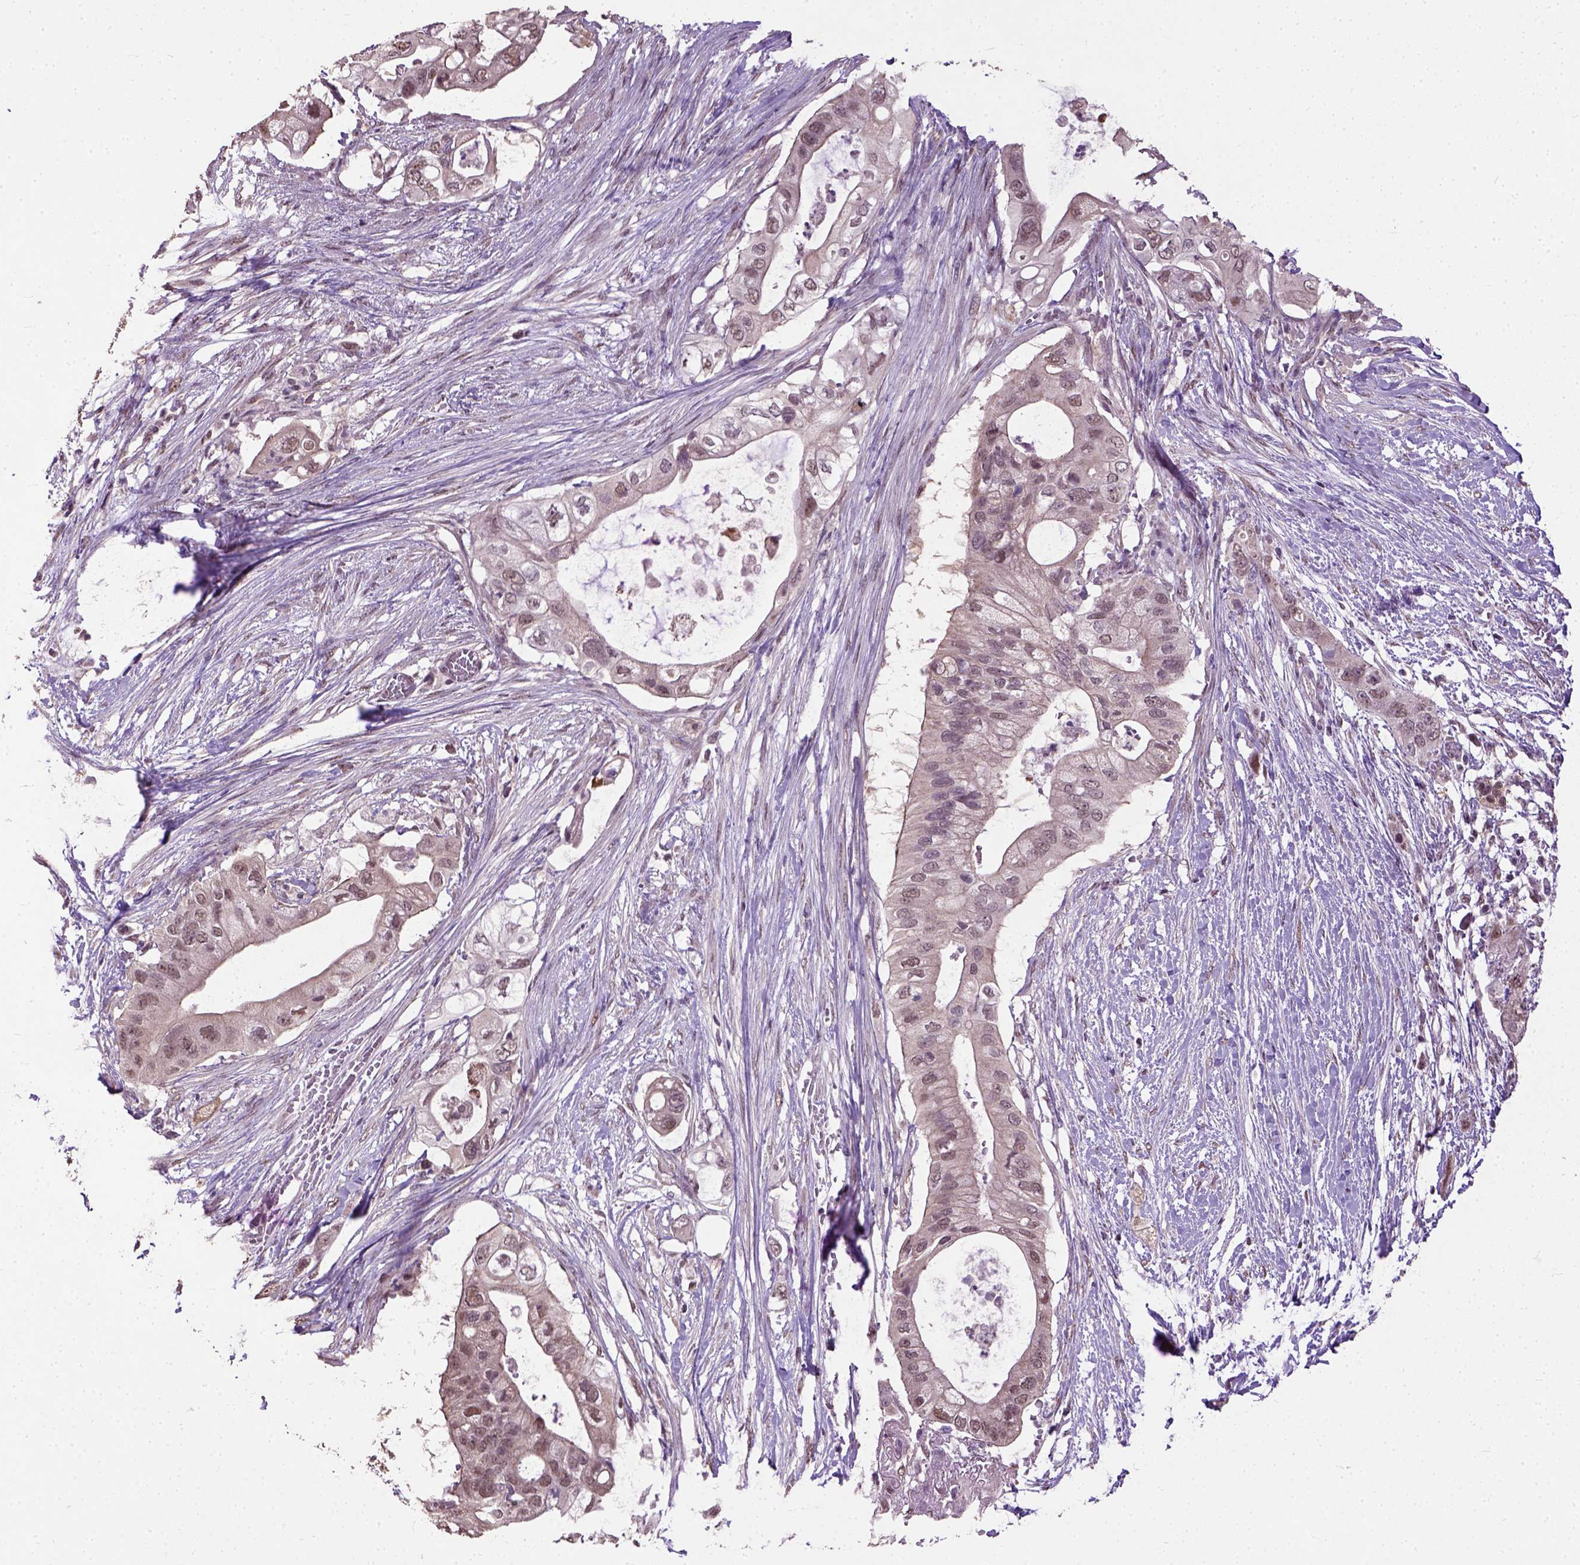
{"staining": {"intensity": "moderate", "quantity": "25%-75%", "location": "cytoplasmic/membranous,nuclear"}, "tissue": "pancreatic cancer", "cell_type": "Tumor cells", "image_type": "cancer", "snomed": [{"axis": "morphology", "description": "Adenocarcinoma, NOS"}, {"axis": "topography", "description": "Pancreas"}], "caption": "Moderate cytoplasmic/membranous and nuclear protein expression is appreciated in approximately 25%-75% of tumor cells in pancreatic cancer (adenocarcinoma).", "gene": "UBA3", "patient": {"sex": "female", "age": 72}}